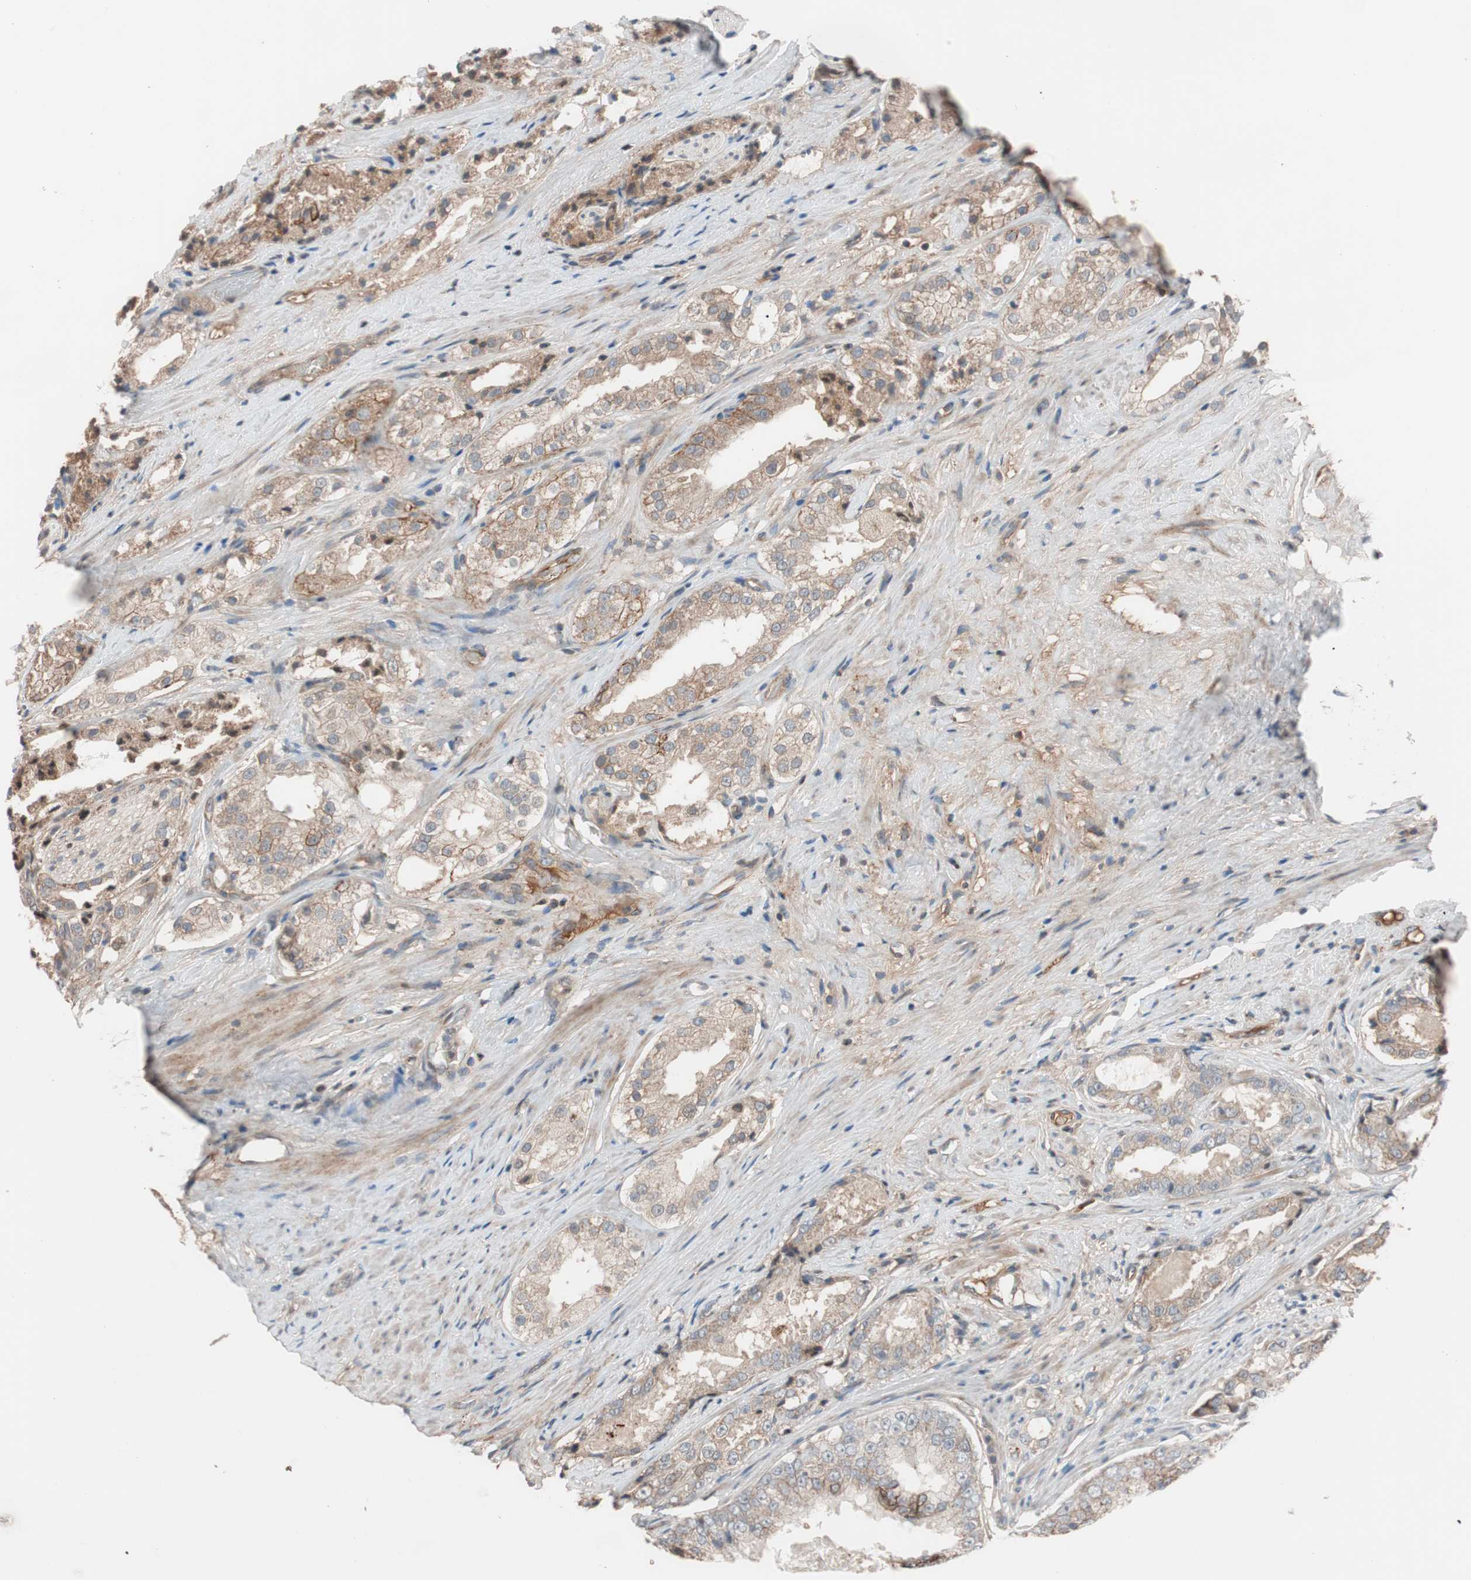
{"staining": {"intensity": "moderate", "quantity": ">75%", "location": "cytoplasmic/membranous"}, "tissue": "prostate cancer", "cell_type": "Tumor cells", "image_type": "cancer", "snomed": [{"axis": "morphology", "description": "Adenocarcinoma, High grade"}, {"axis": "topography", "description": "Prostate"}], "caption": "Protein expression analysis of human high-grade adenocarcinoma (prostate) reveals moderate cytoplasmic/membranous expression in about >75% of tumor cells.", "gene": "SDC4", "patient": {"sex": "male", "age": 73}}